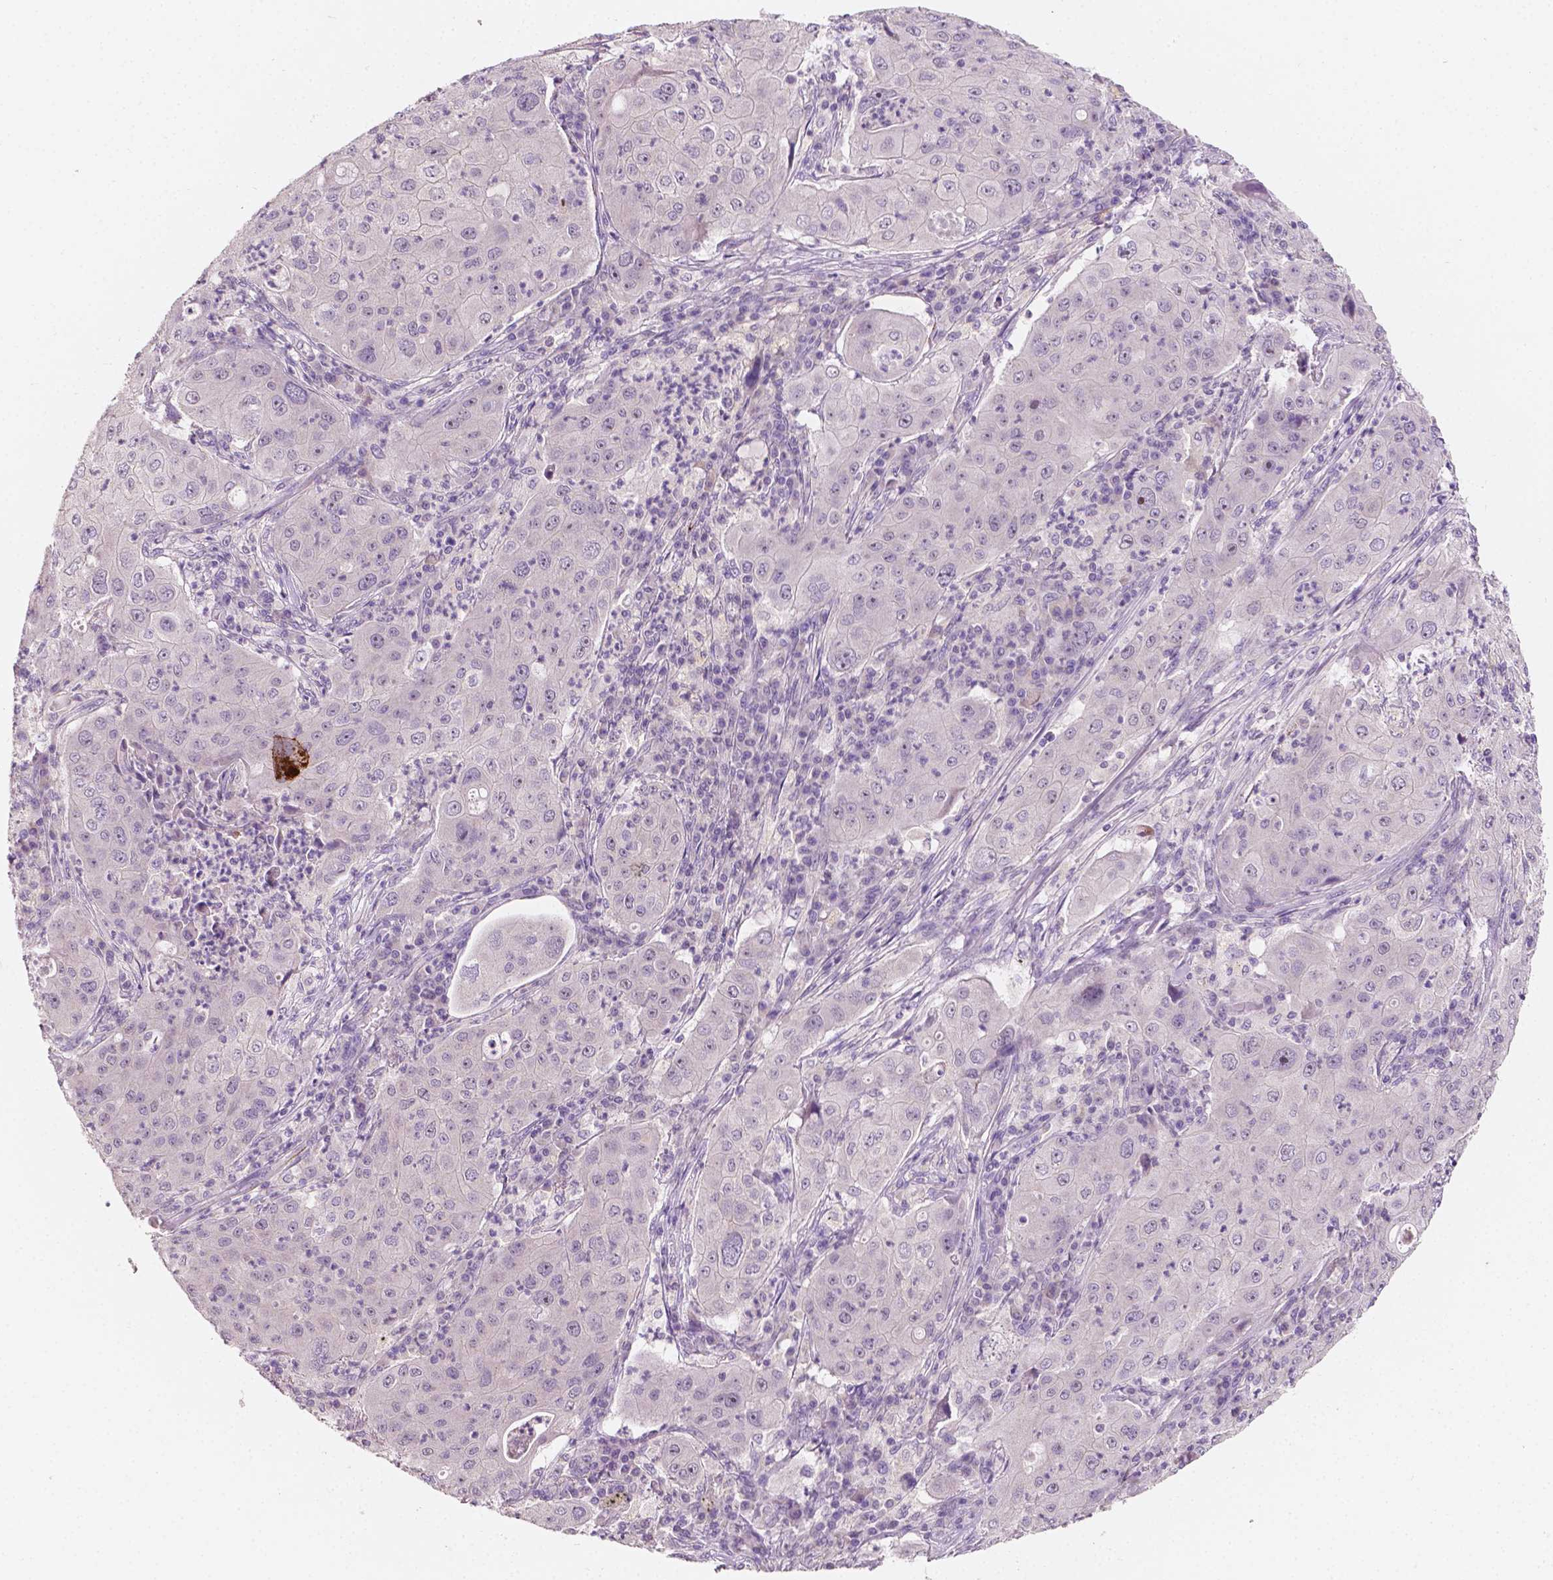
{"staining": {"intensity": "negative", "quantity": "none", "location": "none"}, "tissue": "lung cancer", "cell_type": "Tumor cells", "image_type": "cancer", "snomed": [{"axis": "morphology", "description": "Squamous cell carcinoma, NOS"}, {"axis": "topography", "description": "Lung"}], "caption": "There is no significant expression in tumor cells of lung cancer (squamous cell carcinoma). Brightfield microscopy of immunohistochemistry stained with DAB (brown) and hematoxylin (blue), captured at high magnification.", "gene": "SIRT2", "patient": {"sex": "female", "age": 59}}